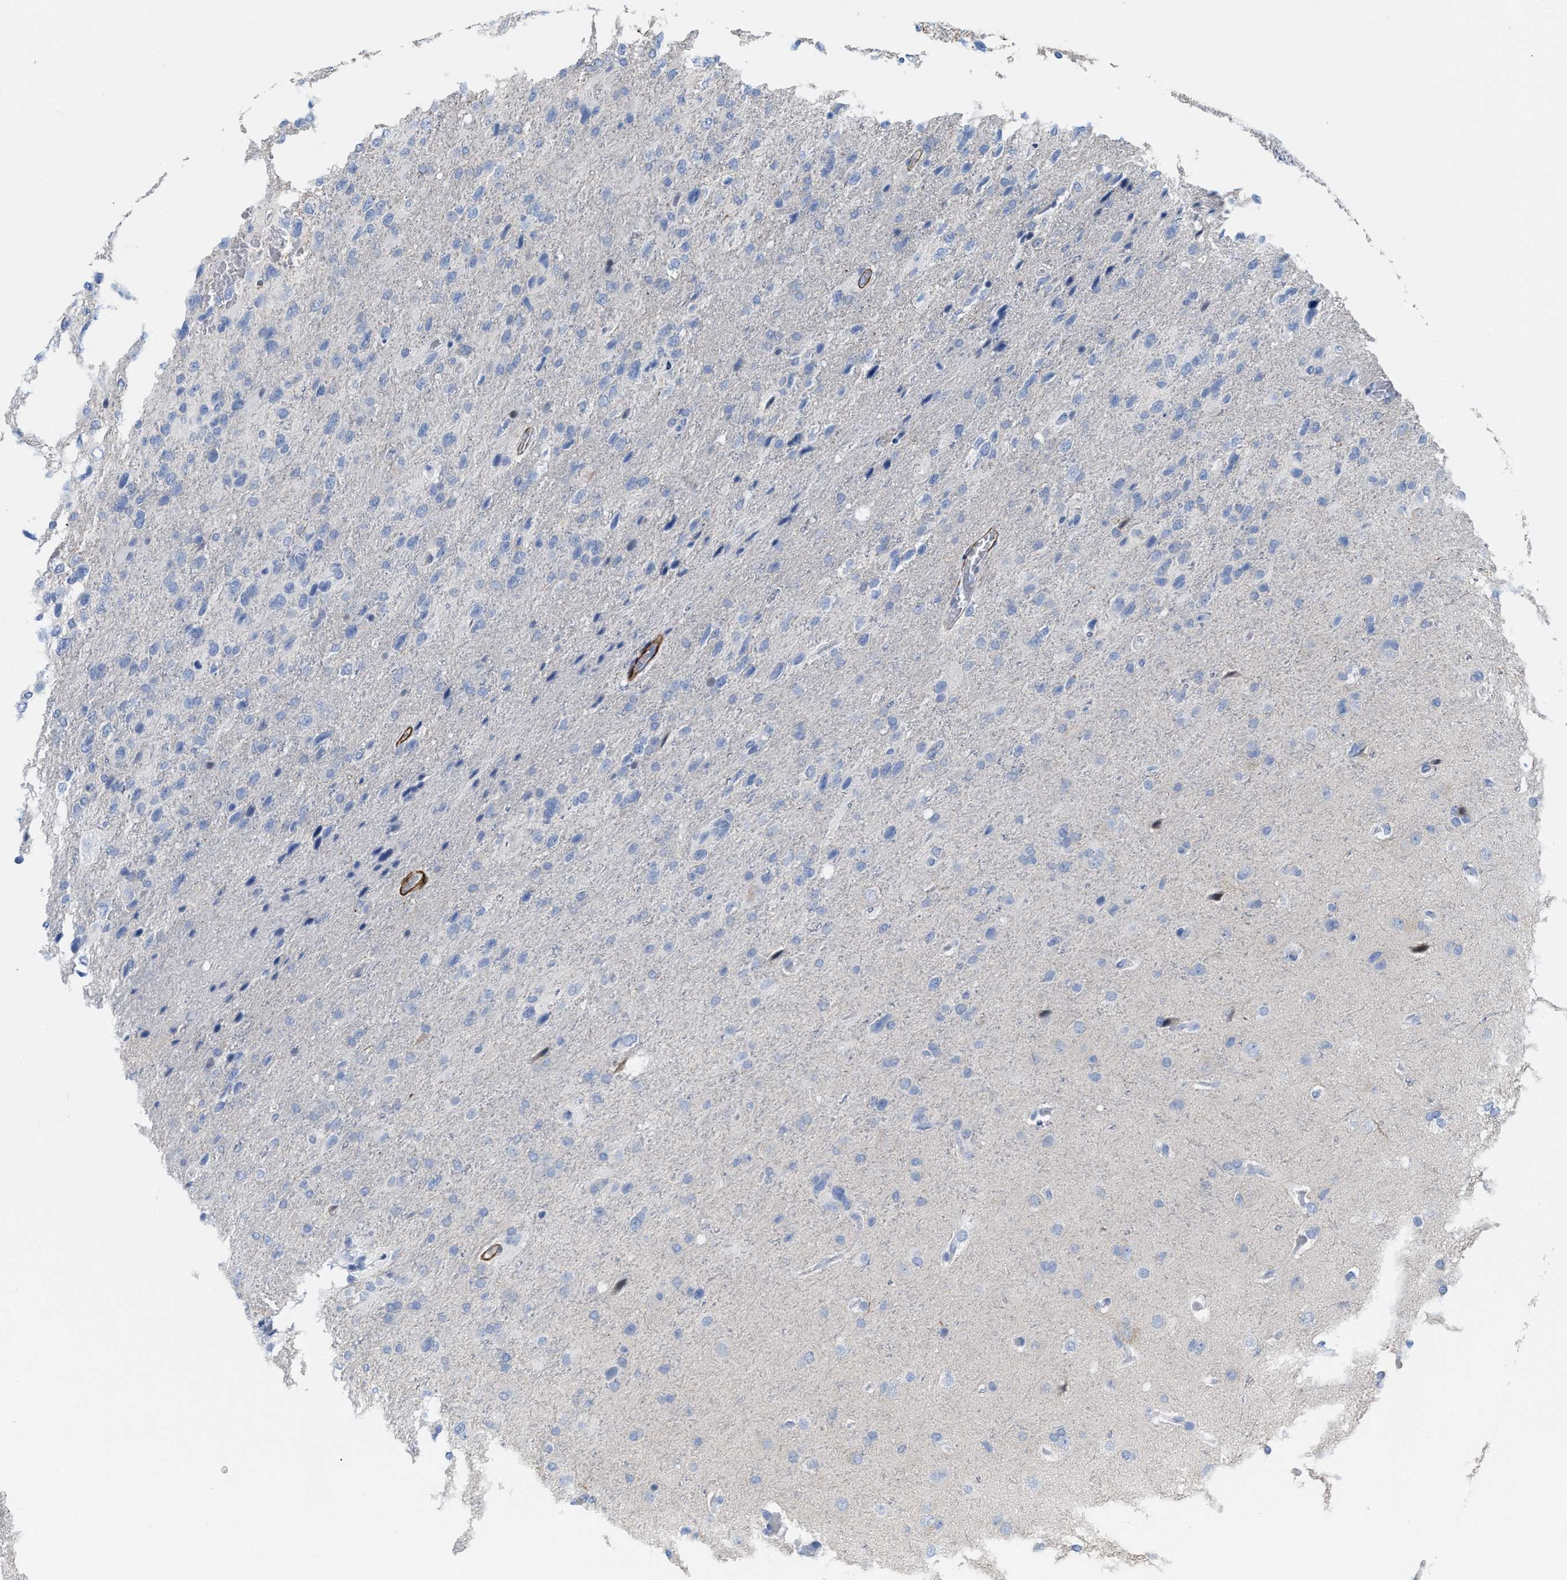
{"staining": {"intensity": "negative", "quantity": "none", "location": "none"}, "tissue": "glioma", "cell_type": "Tumor cells", "image_type": "cancer", "snomed": [{"axis": "morphology", "description": "Glioma, malignant, High grade"}, {"axis": "topography", "description": "Brain"}], "caption": "Tumor cells show no significant positivity in malignant high-grade glioma. Nuclei are stained in blue.", "gene": "TAGLN", "patient": {"sex": "female", "age": 58}}